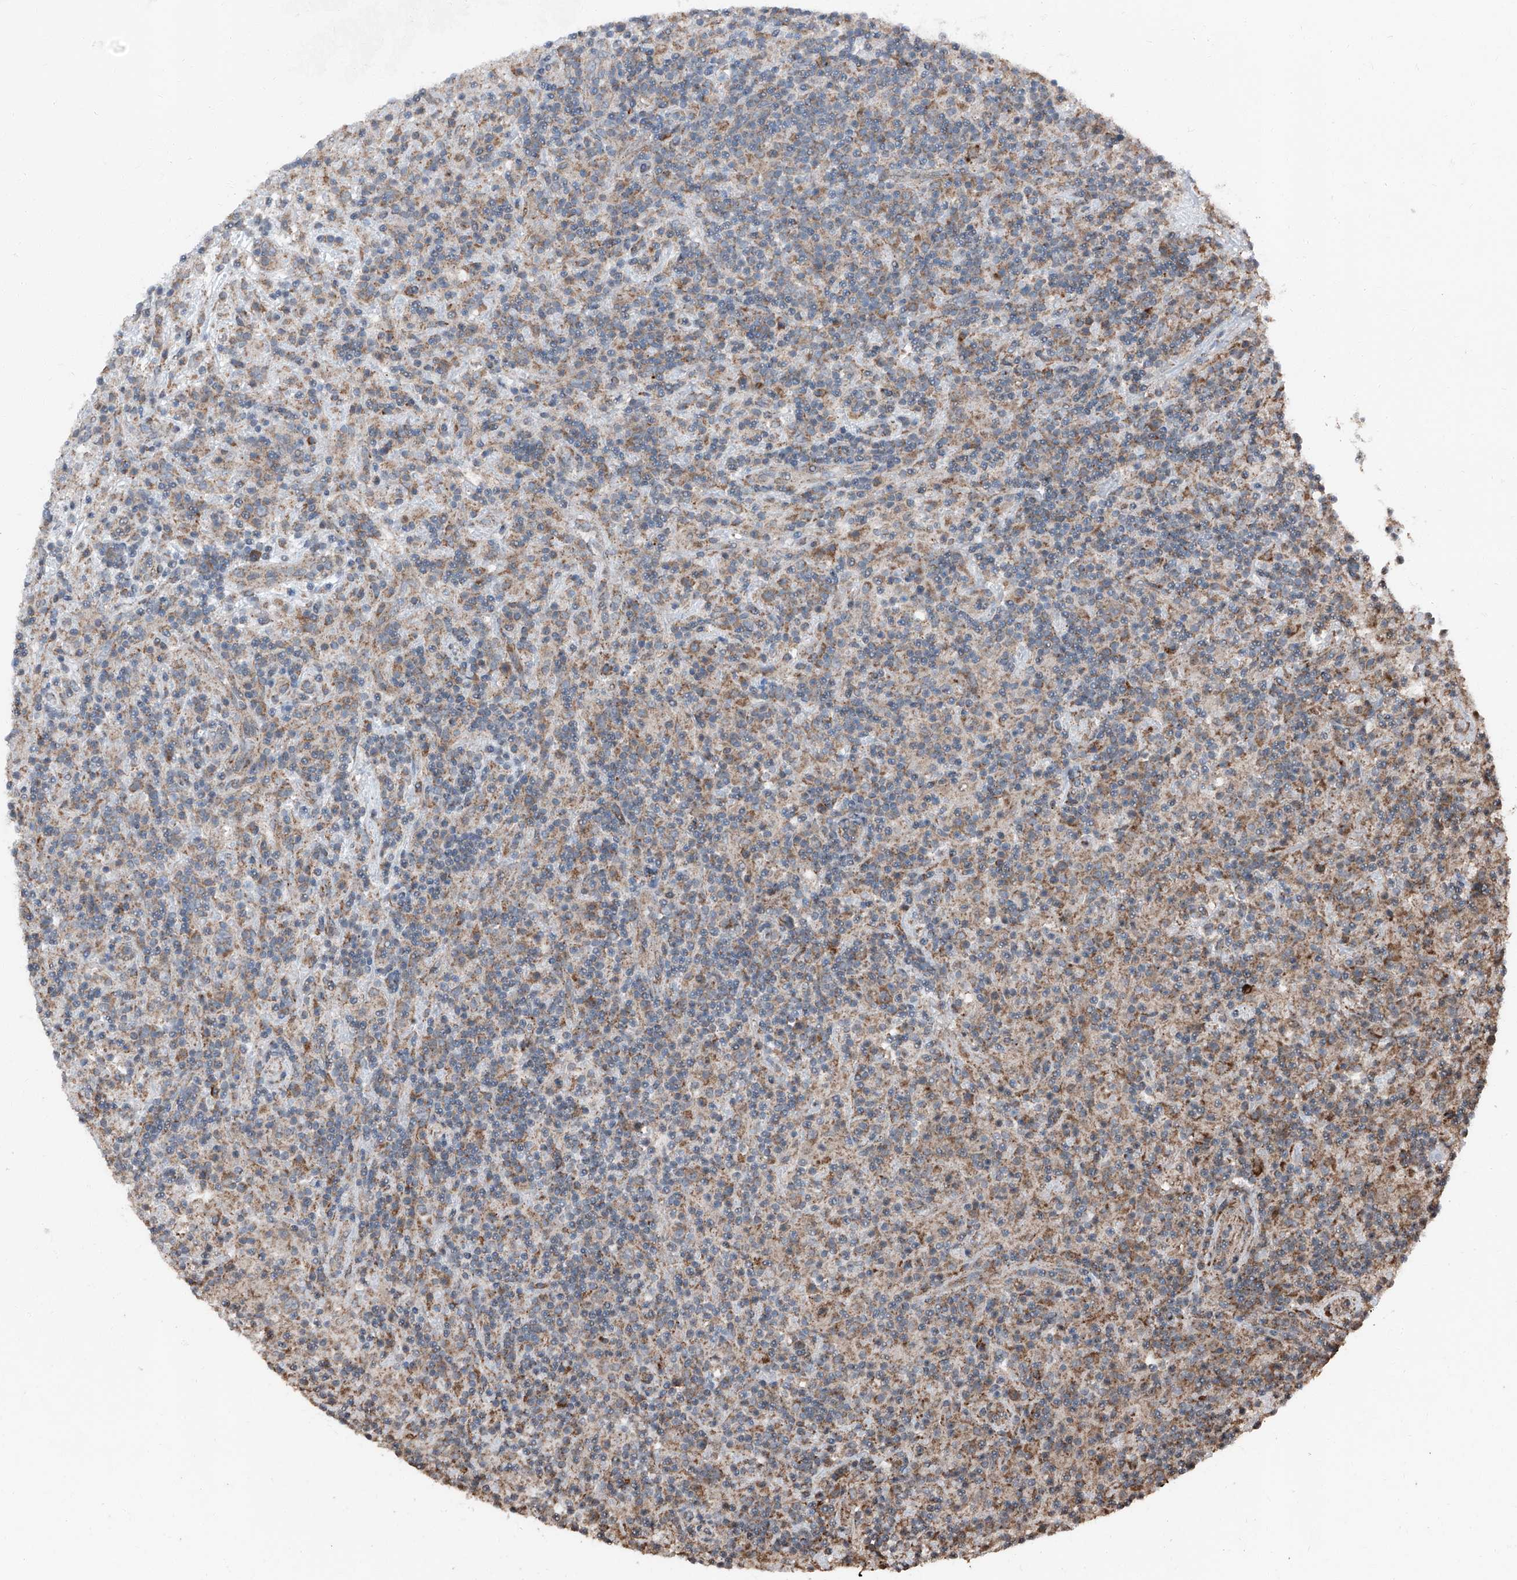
{"staining": {"intensity": "weak", "quantity": "25%-75%", "location": "cytoplasmic/membranous"}, "tissue": "lymphoma", "cell_type": "Tumor cells", "image_type": "cancer", "snomed": [{"axis": "morphology", "description": "Hodgkin's disease, NOS"}, {"axis": "topography", "description": "Lymph node"}], "caption": "Lymphoma was stained to show a protein in brown. There is low levels of weak cytoplasmic/membranous positivity in about 25%-75% of tumor cells.", "gene": "LIMK1", "patient": {"sex": "male", "age": 70}}